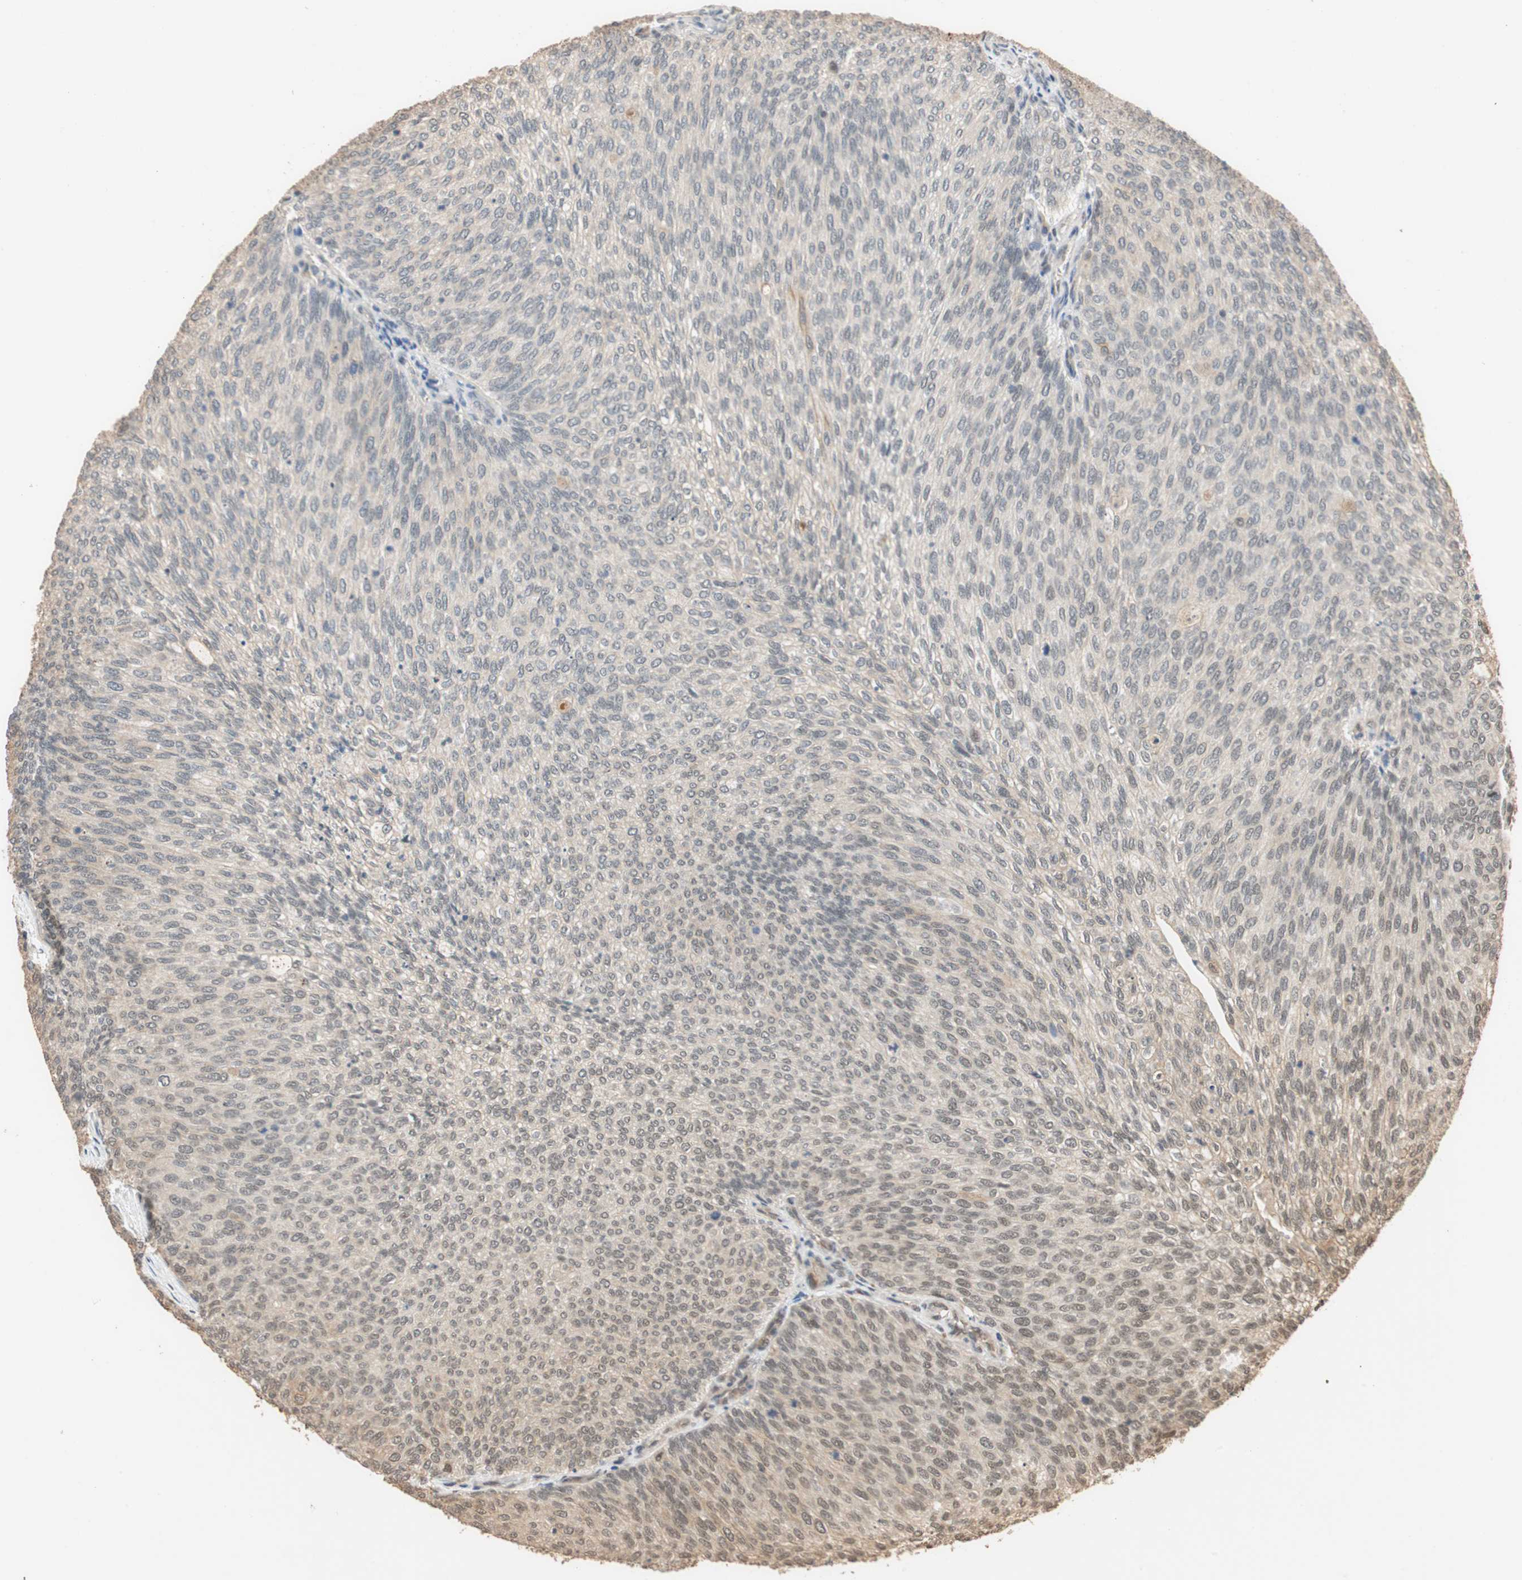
{"staining": {"intensity": "weak", "quantity": ">75%", "location": "cytoplasmic/membranous"}, "tissue": "urothelial cancer", "cell_type": "Tumor cells", "image_type": "cancer", "snomed": [{"axis": "morphology", "description": "Urothelial carcinoma, Low grade"}, {"axis": "topography", "description": "Urinary bladder"}], "caption": "Urothelial cancer was stained to show a protein in brown. There is low levels of weak cytoplasmic/membranous positivity in approximately >75% of tumor cells.", "gene": "CDC5L", "patient": {"sex": "female", "age": 79}}